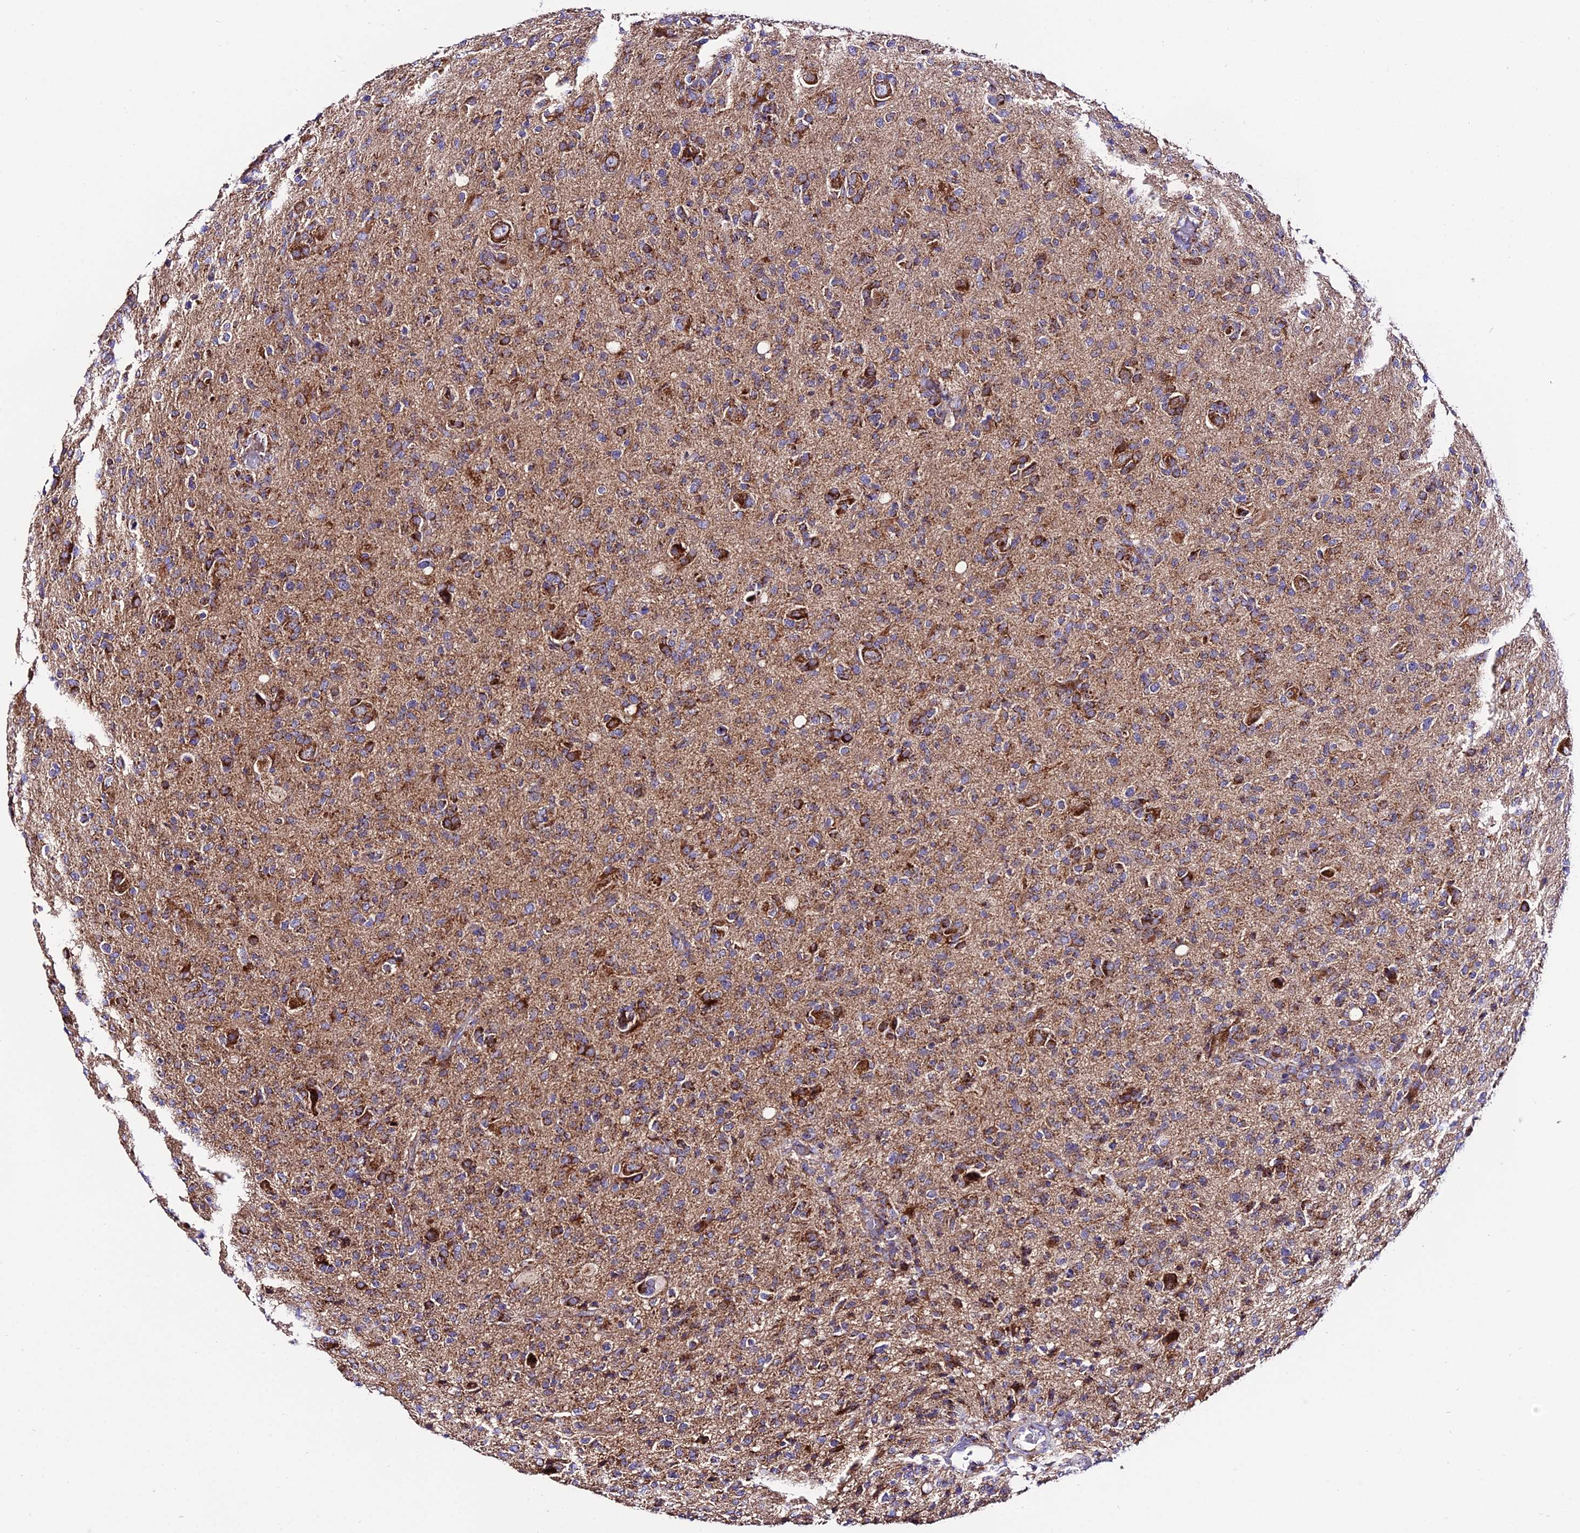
{"staining": {"intensity": "moderate", "quantity": ">75%", "location": "cytoplasmic/membranous"}, "tissue": "glioma", "cell_type": "Tumor cells", "image_type": "cancer", "snomed": [{"axis": "morphology", "description": "Glioma, malignant, High grade"}, {"axis": "topography", "description": "Brain"}], "caption": "Brown immunohistochemical staining in glioma reveals moderate cytoplasmic/membranous expression in approximately >75% of tumor cells.", "gene": "OCIAD1", "patient": {"sex": "female", "age": 57}}